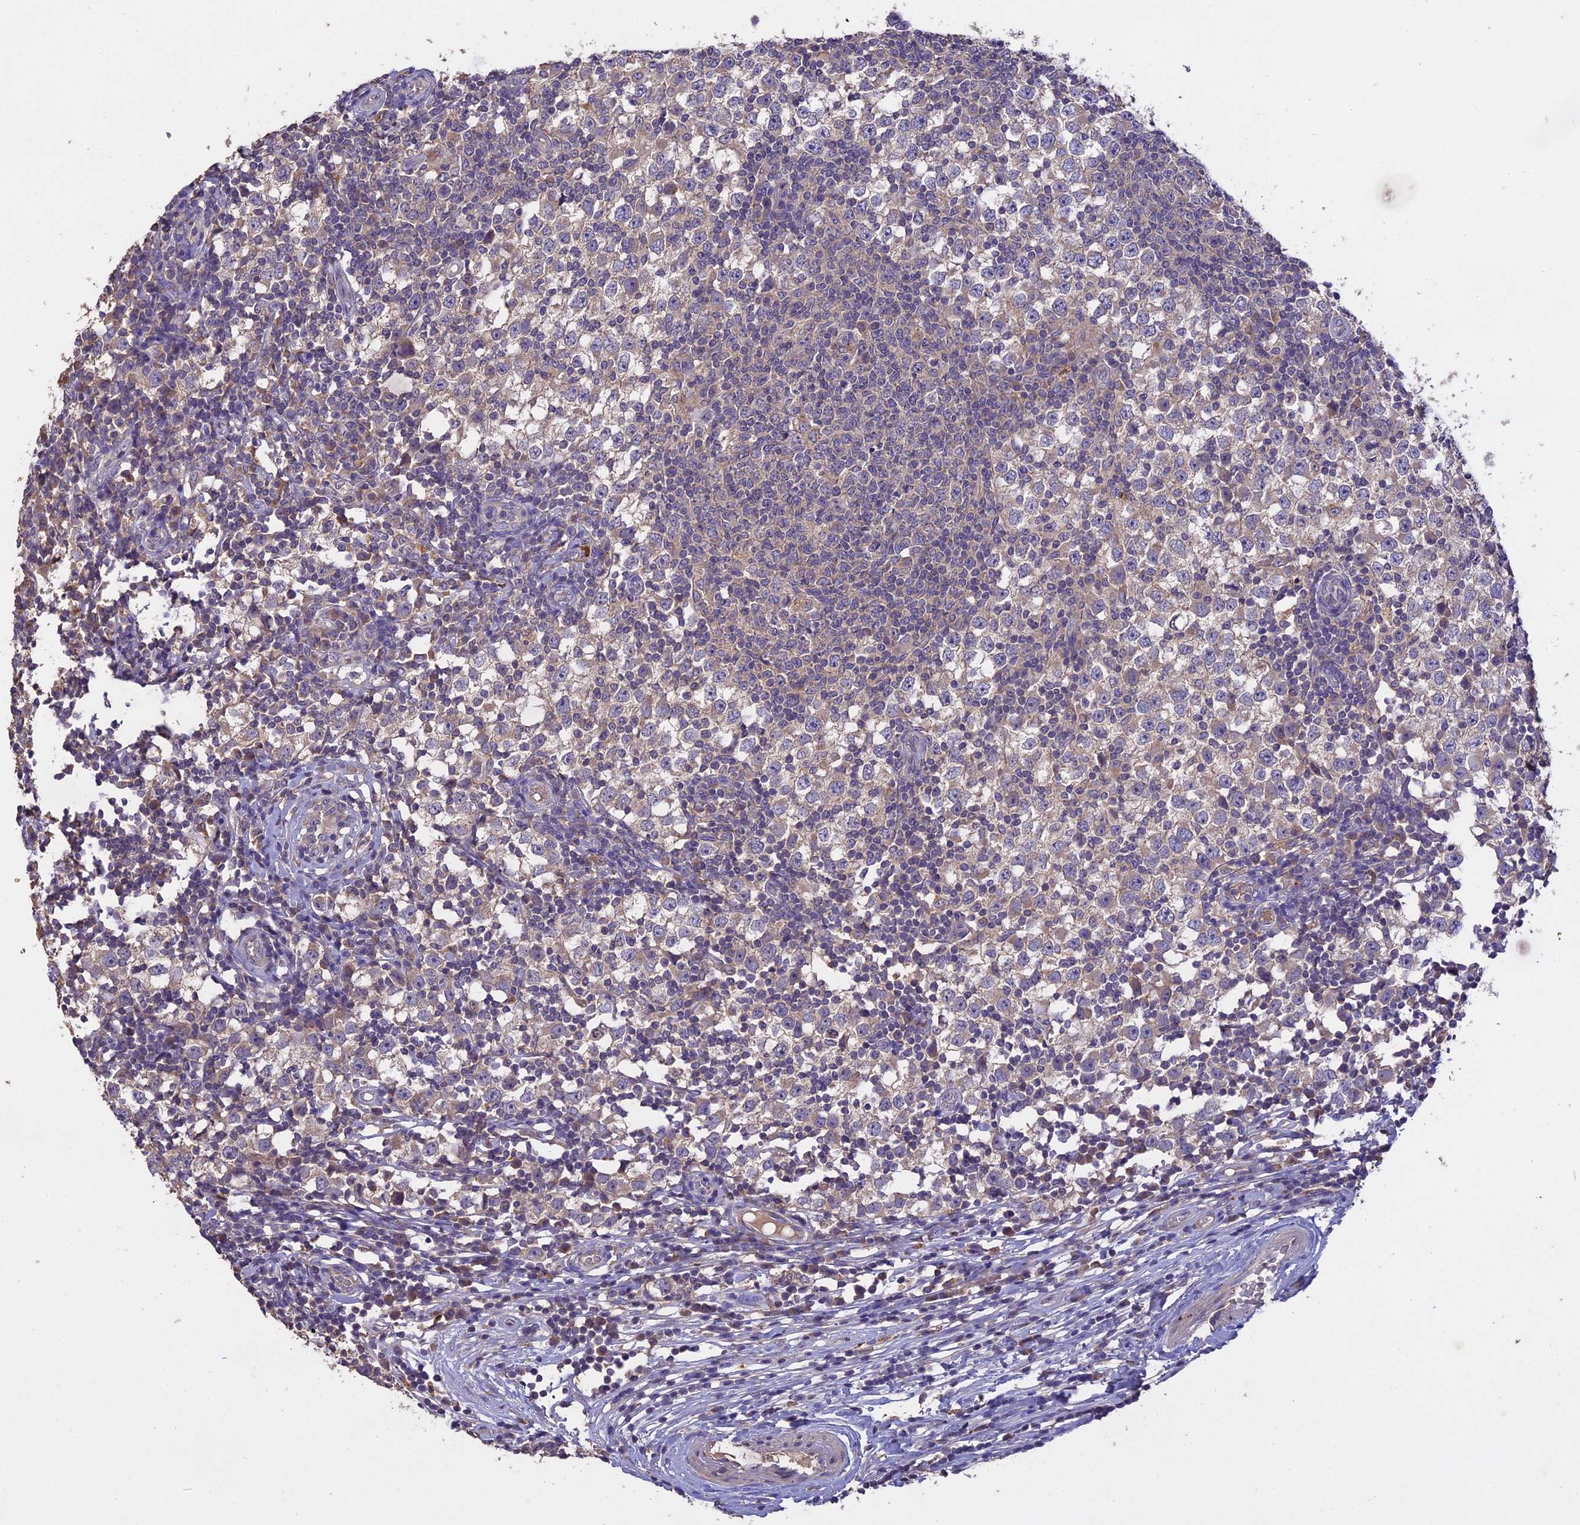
{"staining": {"intensity": "weak", "quantity": "<25%", "location": "cytoplasmic/membranous"}, "tissue": "testis cancer", "cell_type": "Tumor cells", "image_type": "cancer", "snomed": [{"axis": "morphology", "description": "Seminoma, NOS"}, {"axis": "topography", "description": "Testis"}], "caption": "High power microscopy histopathology image of an IHC photomicrograph of testis seminoma, revealing no significant expression in tumor cells.", "gene": "SLC26A4", "patient": {"sex": "male", "age": 65}}